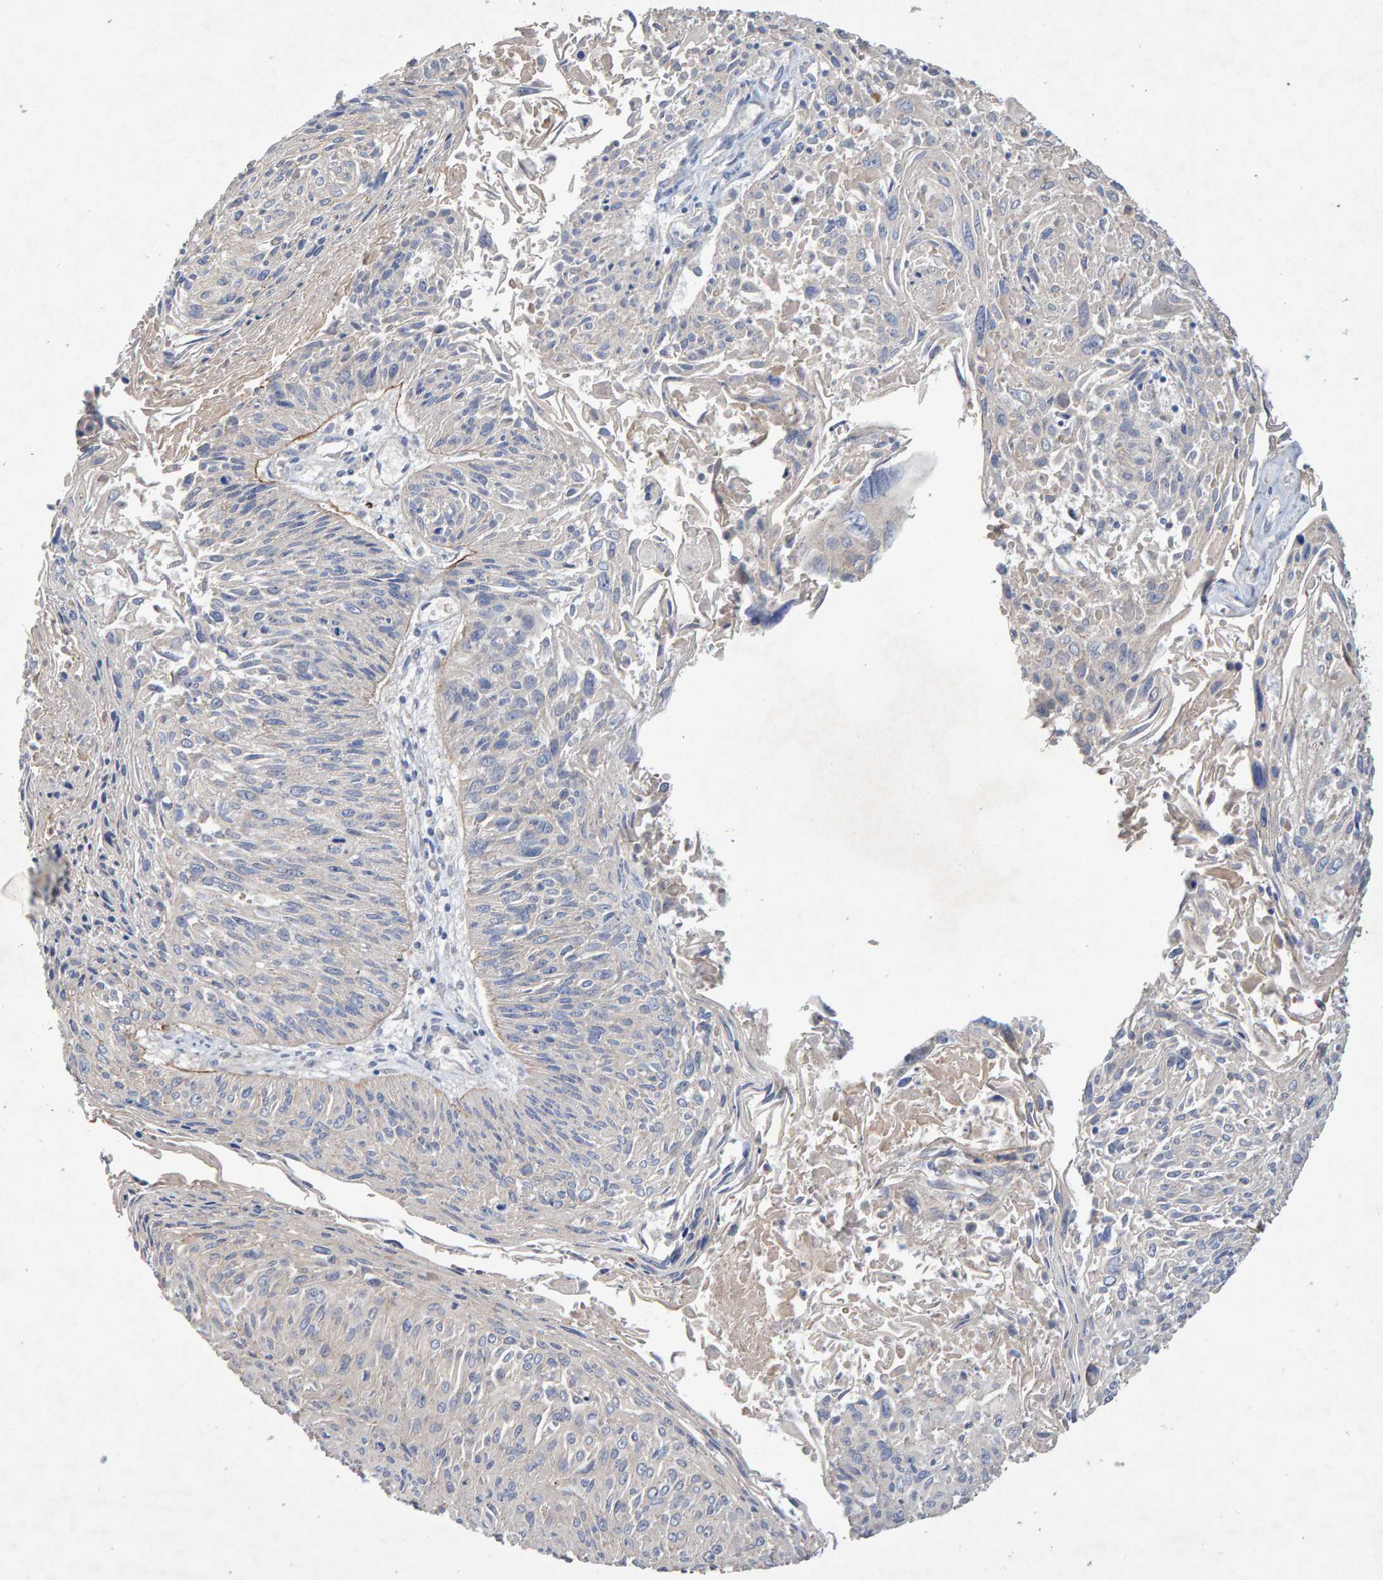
{"staining": {"intensity": "negative", "quantity": "none", "location": "none"}, "tissue": "cervical cancer", "cell_type": "Tumor cells", "image_type": "cancer", "snomed": [{"axis": "morphology", "description": "Squamous cell carcinoma, NOS"}, {"axis": "topography", "description": "Cervix"}], "caption": "The micrograph reveals no staining of tumor cells in cervical squamous cell carcinoma.", "gene": "EFR3A", "patient": {"sex": "female", "age": 51}}